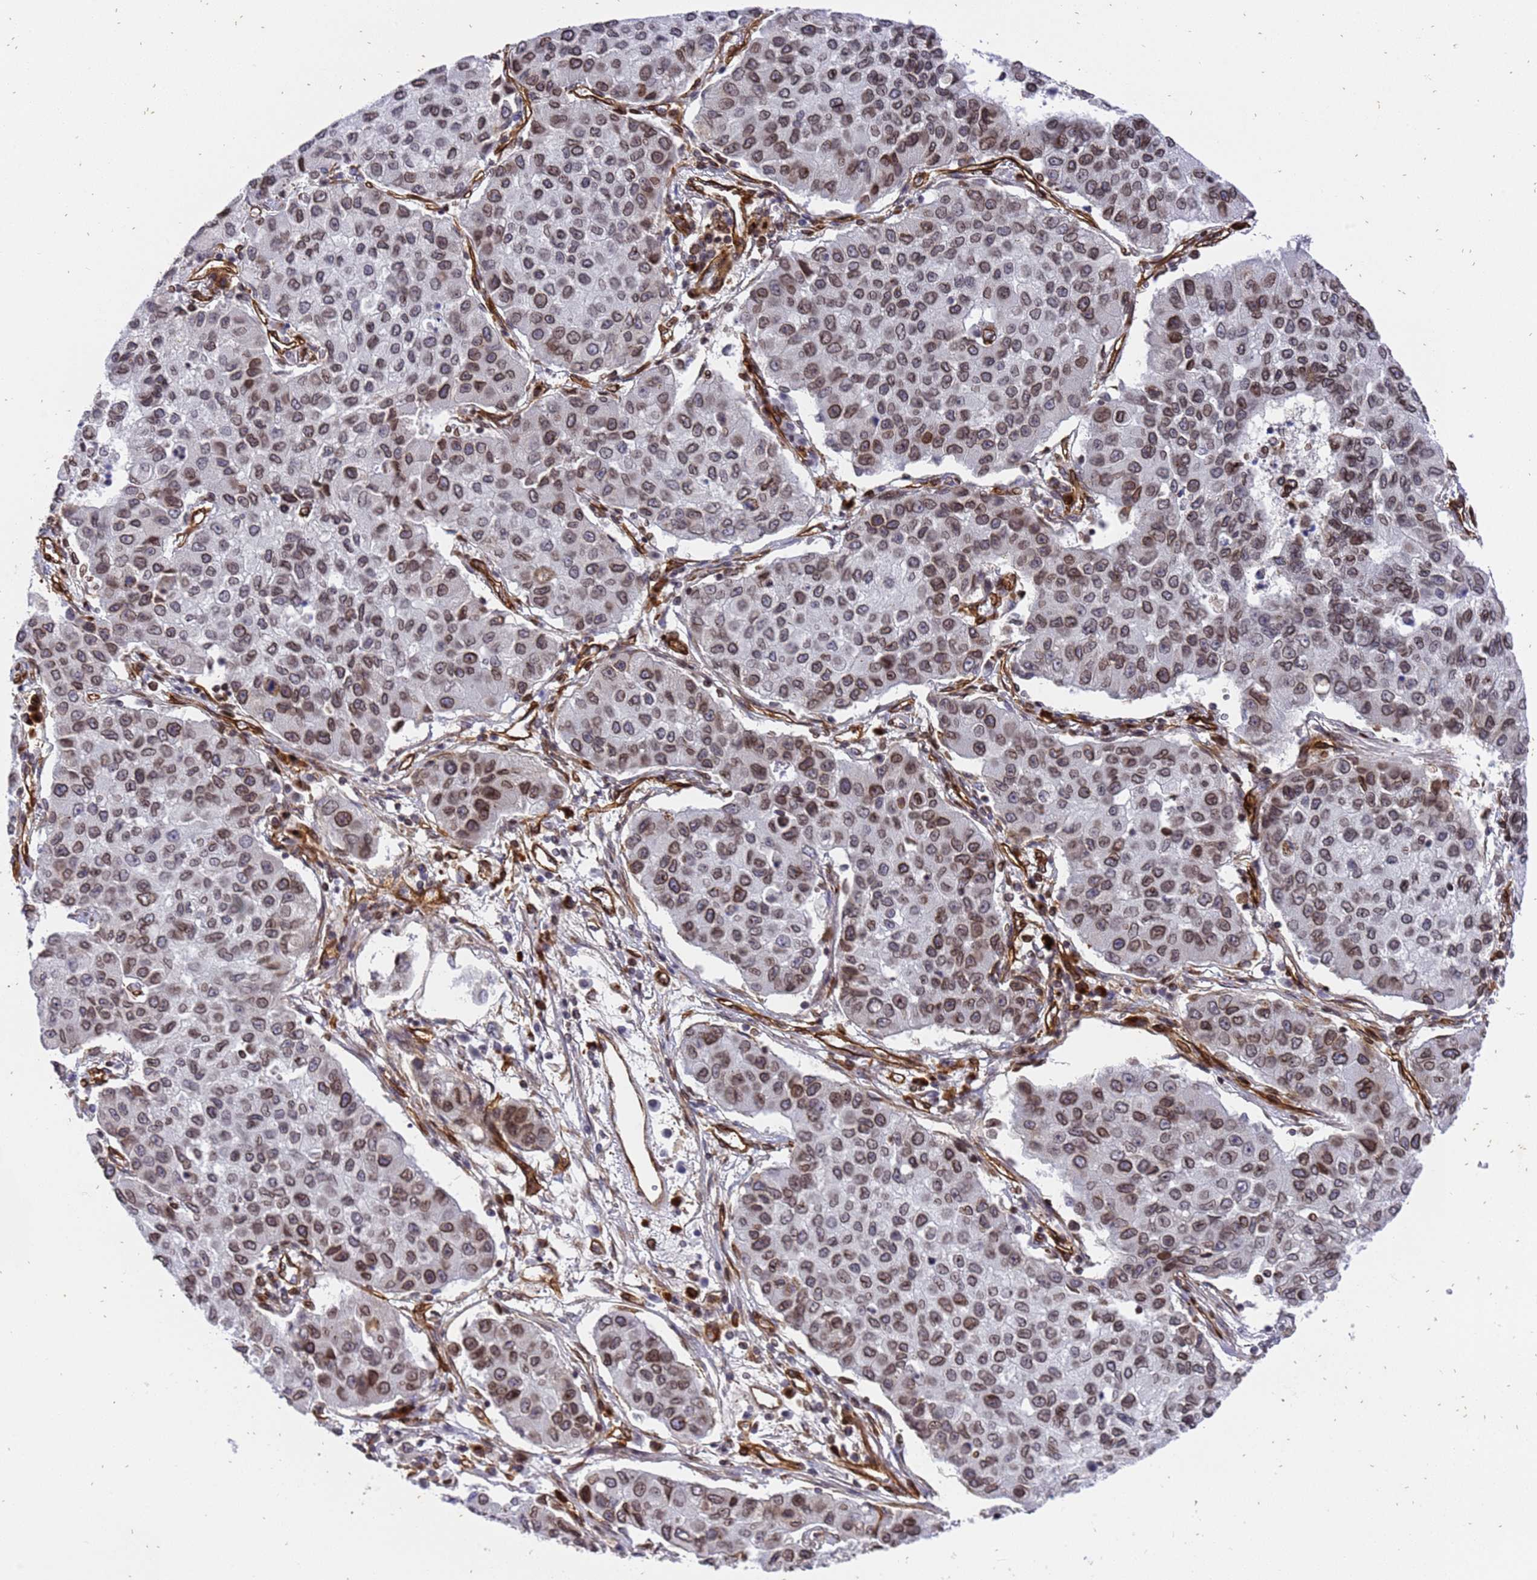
{"staining": {"intensity": "weak", "quantity": "25%-75%", "location": "cytoplasmic/membranous,nuclear"}, "tissue": "lung cancer", "cell_type": "Tumor cells", "image_type": "cancer", "snomed": [{"axis": "morphology", "description": "Squamous cell carcinoma, NOS"}, {"axis": "topography", "description": "Lung"}], "caption": "Human lung cancer stained for a protein (brown) demonstrates weak cytoplasmic/membranous and nuclear positive expression in approximately 25%-75% of tumor cells.", "gene": "IGFBP7", "patient": {"sex": "male", "age": 74}}